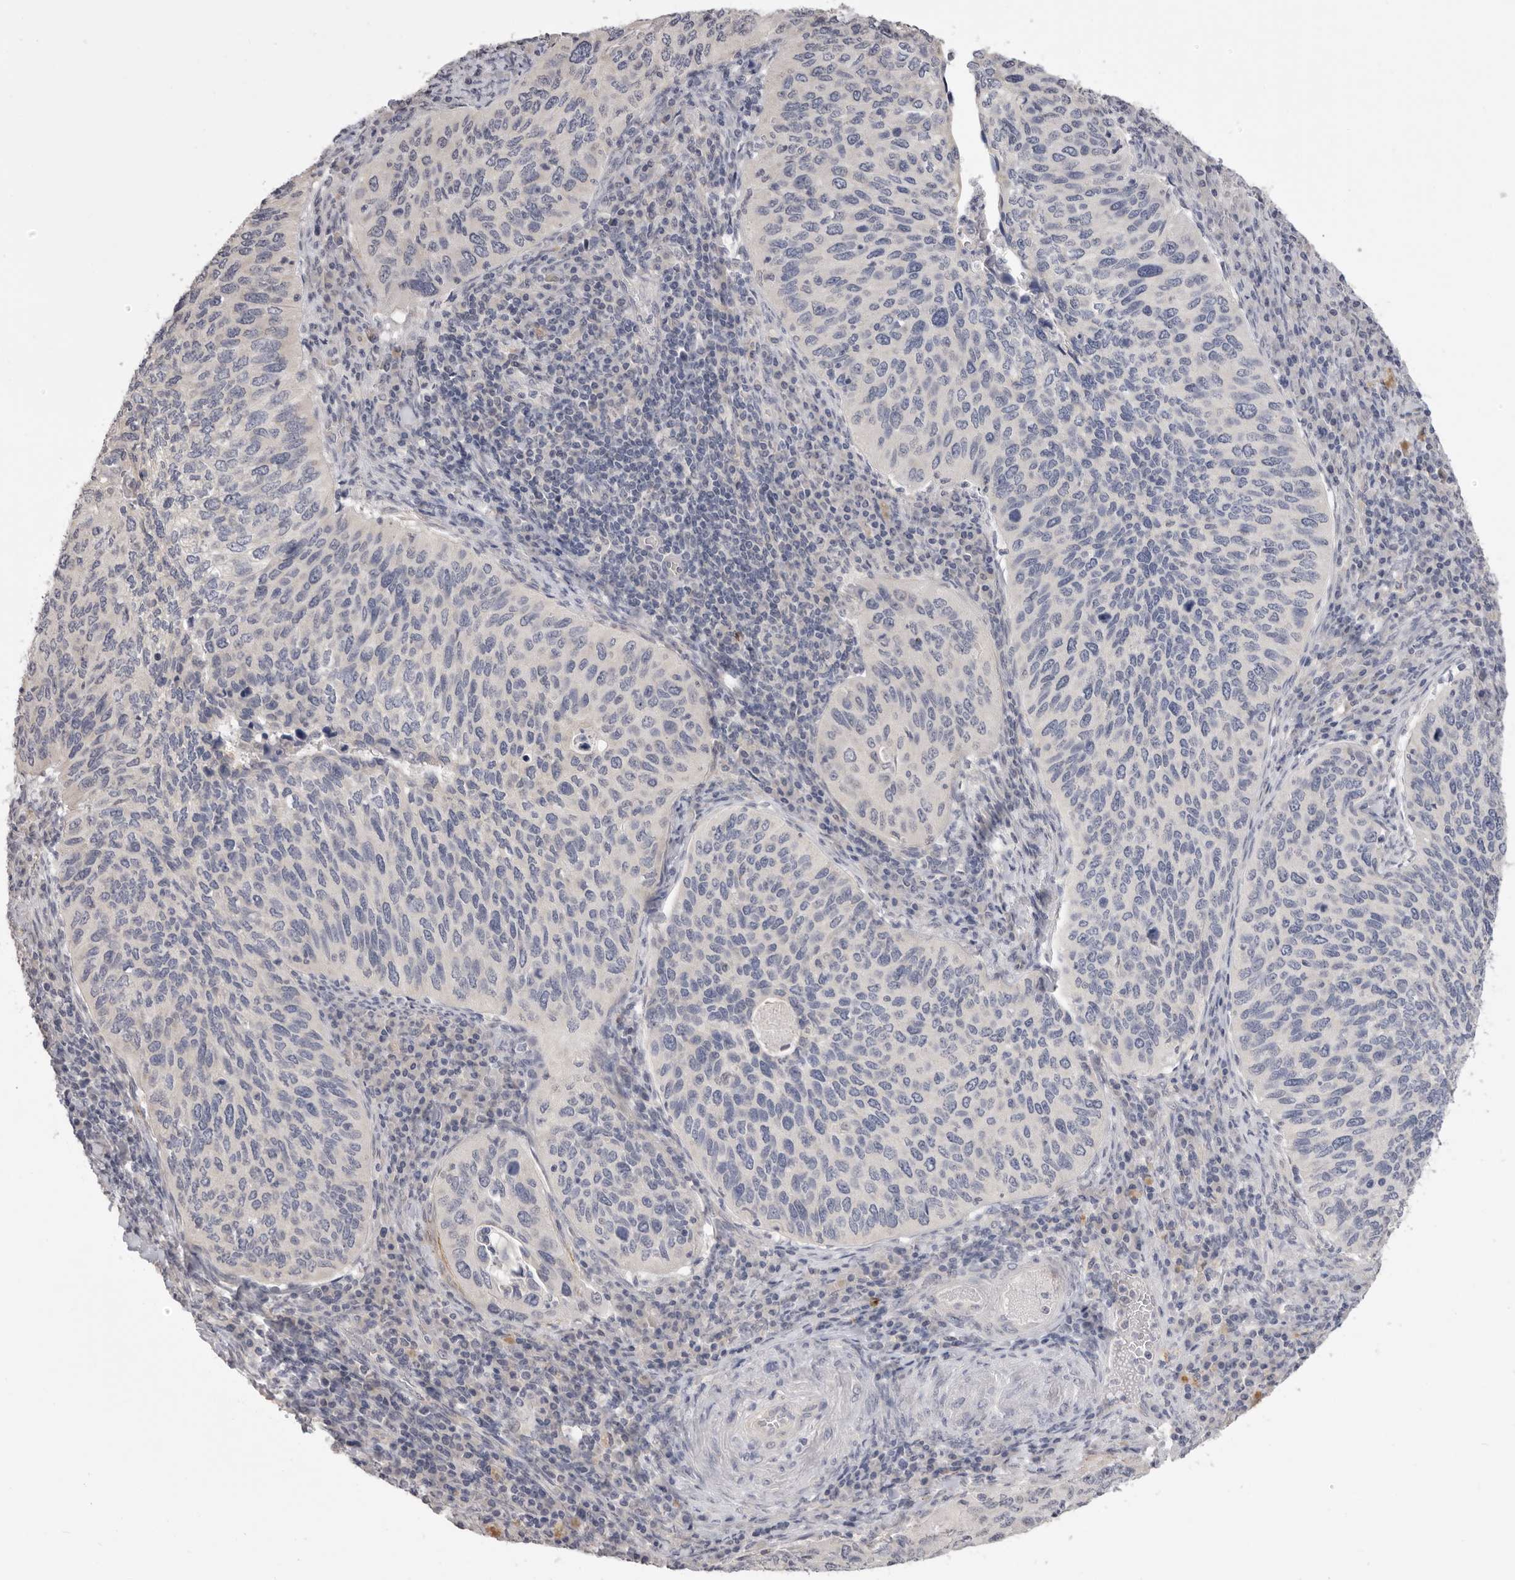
{"staining": {"intensity": "negative", "quantity": "none", "location": "none"}, "tissue": "cervical cancer", "cell_type": "Tumor cells", "image_type": "cancer", "snomed": [{"axis": "morphology", "description": "Squamous cell carcinoma, NOS"}, {"axis": "topography", "description": "Cervix"}], "caption": "Protein analysis of cervical cancer displays no significant staining in tumor cells.", "gene": "XIRP1", "patient": {"sex": "female", "age": 38}}